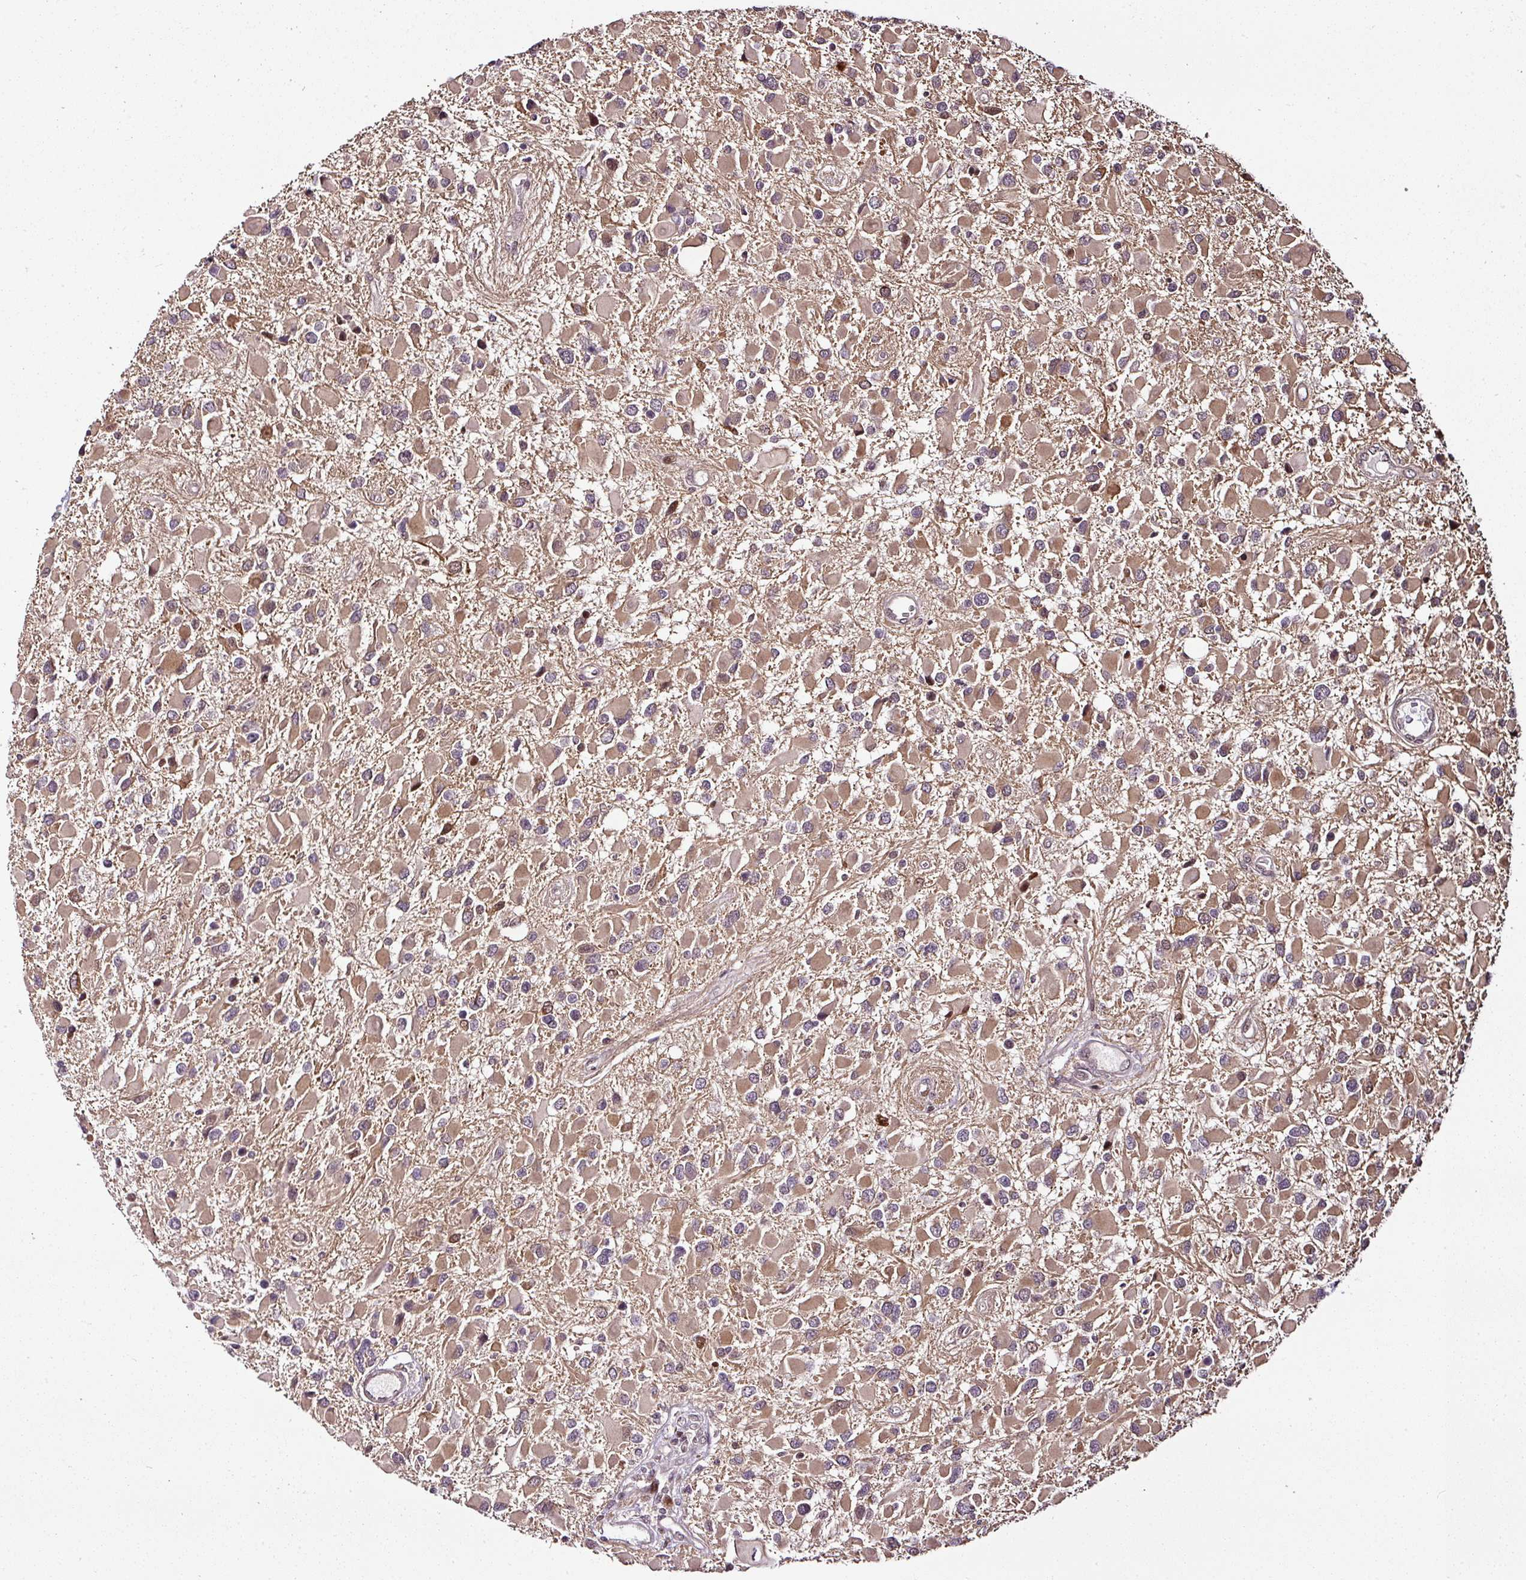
{"staining": {"intensity": "weak", "quantity": ">75%", "location": "cytoplasmic/membranous"}, "tissue": "glioma", "cell_type": "Tumor cells", "image_type": "cancer", "snomed": [{"axis": "morphology", "description": "Glioma, malignant, High grade"}, {"axis": "topography", "description": "Brain"}], "caption": "High-magnification brightfield microscopy of glioma stained with DAB (3,3'-diaminobenzidine) (brown) and counterstained with hematoxylin (blue). tumor cells exhibit weak cytoplasmic/membranous staining is appreciated in approximately>75% of cells.", "gene": "COPRS", "patient": {"sex": "male", "age": 53}}